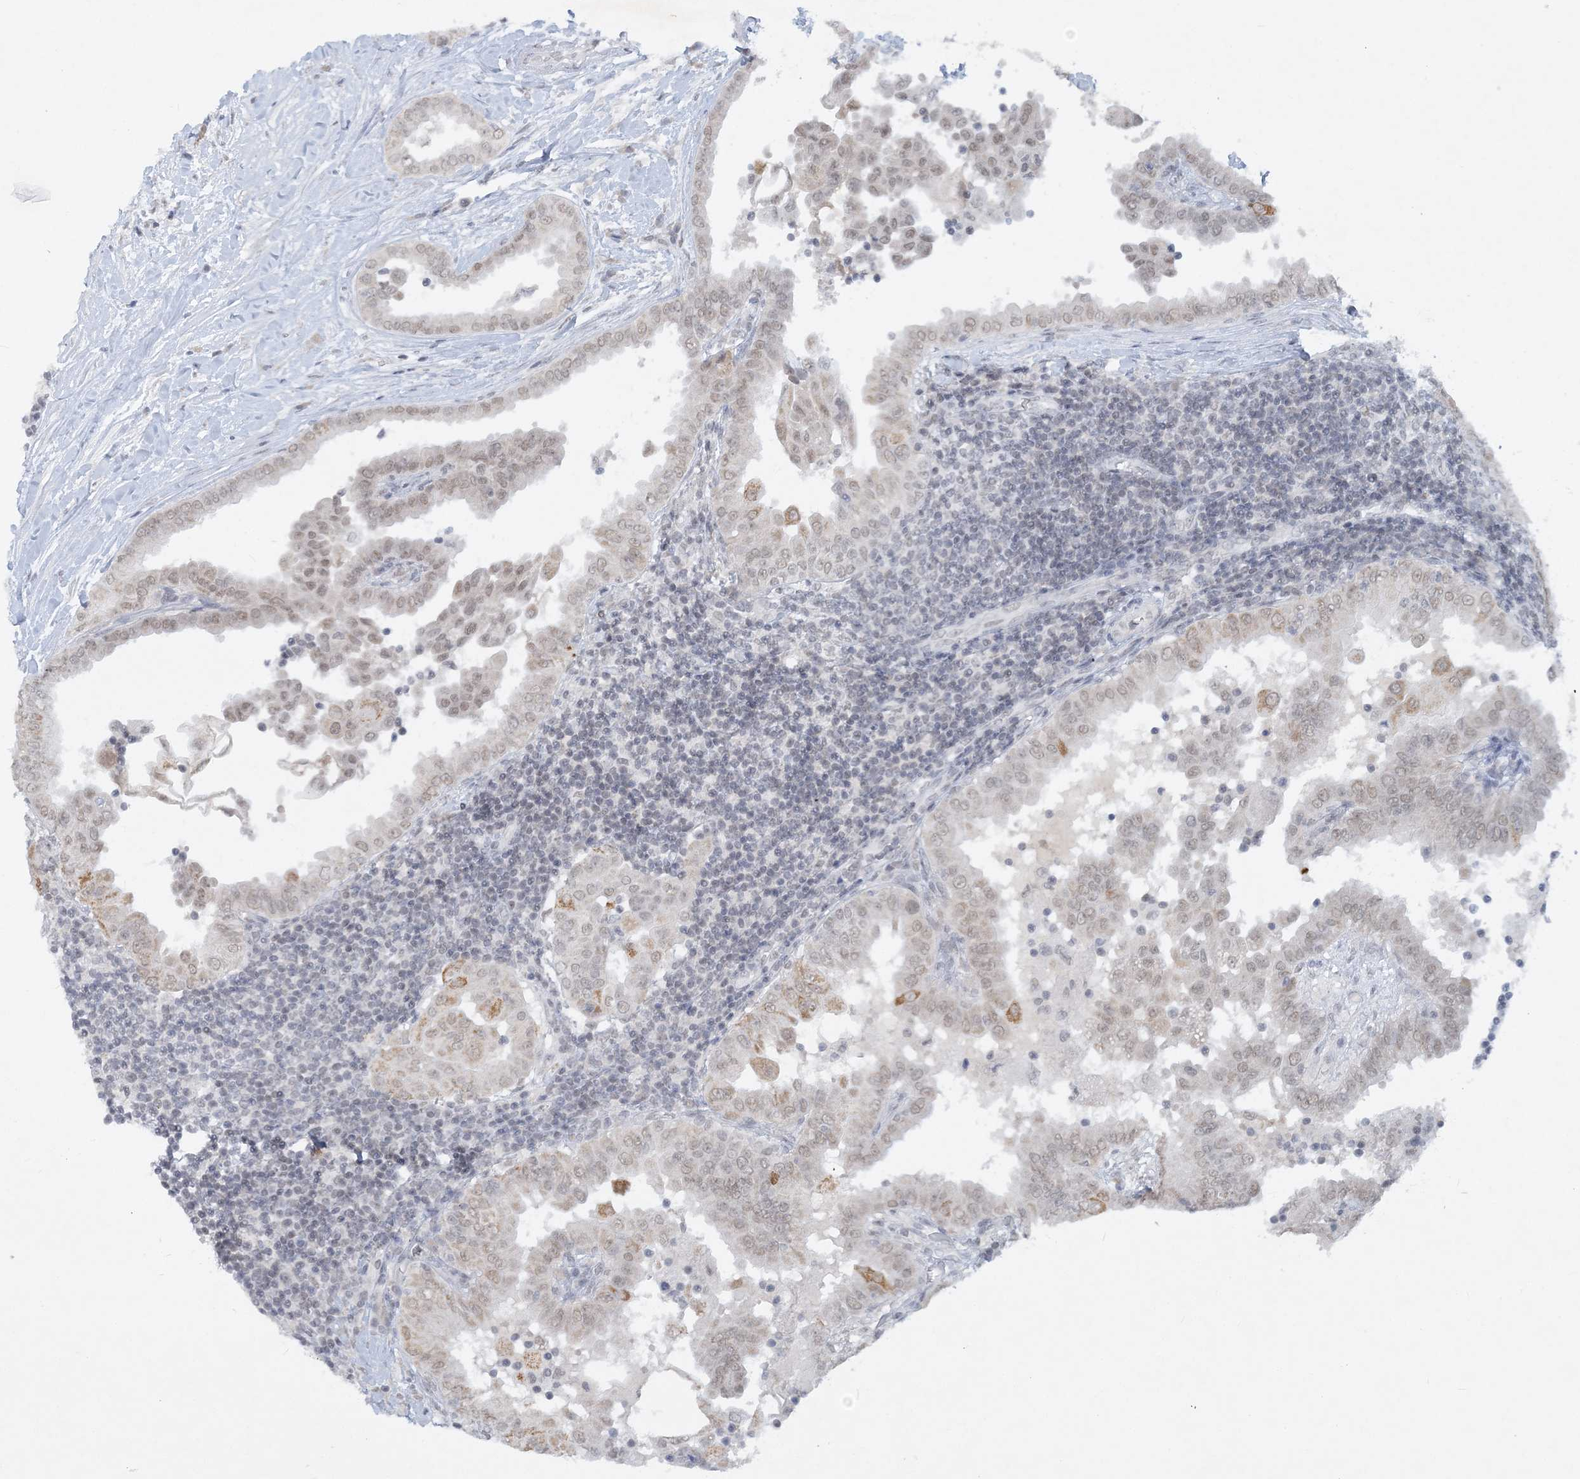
{"staining": {"intensity": "weak", "quantity": ">75%", "location": "nuclear"}, "tissue": "thyroid cancer", "cell_type": "Tumor cells", "image_type": "cancer", "snomed": [{"axis": "morphology", "description": "Papillary adenocarcinoma, NOS"}, {"axis": "topography", "description": "Thyroid gland"}], "caption": "Thyroid cancer stained for a protein (brown) displays weak nuclear positive positivity in about >75% of tumor cells.", "gene": "KMT2D", "patient": {"sex": "male", "age": 33}}